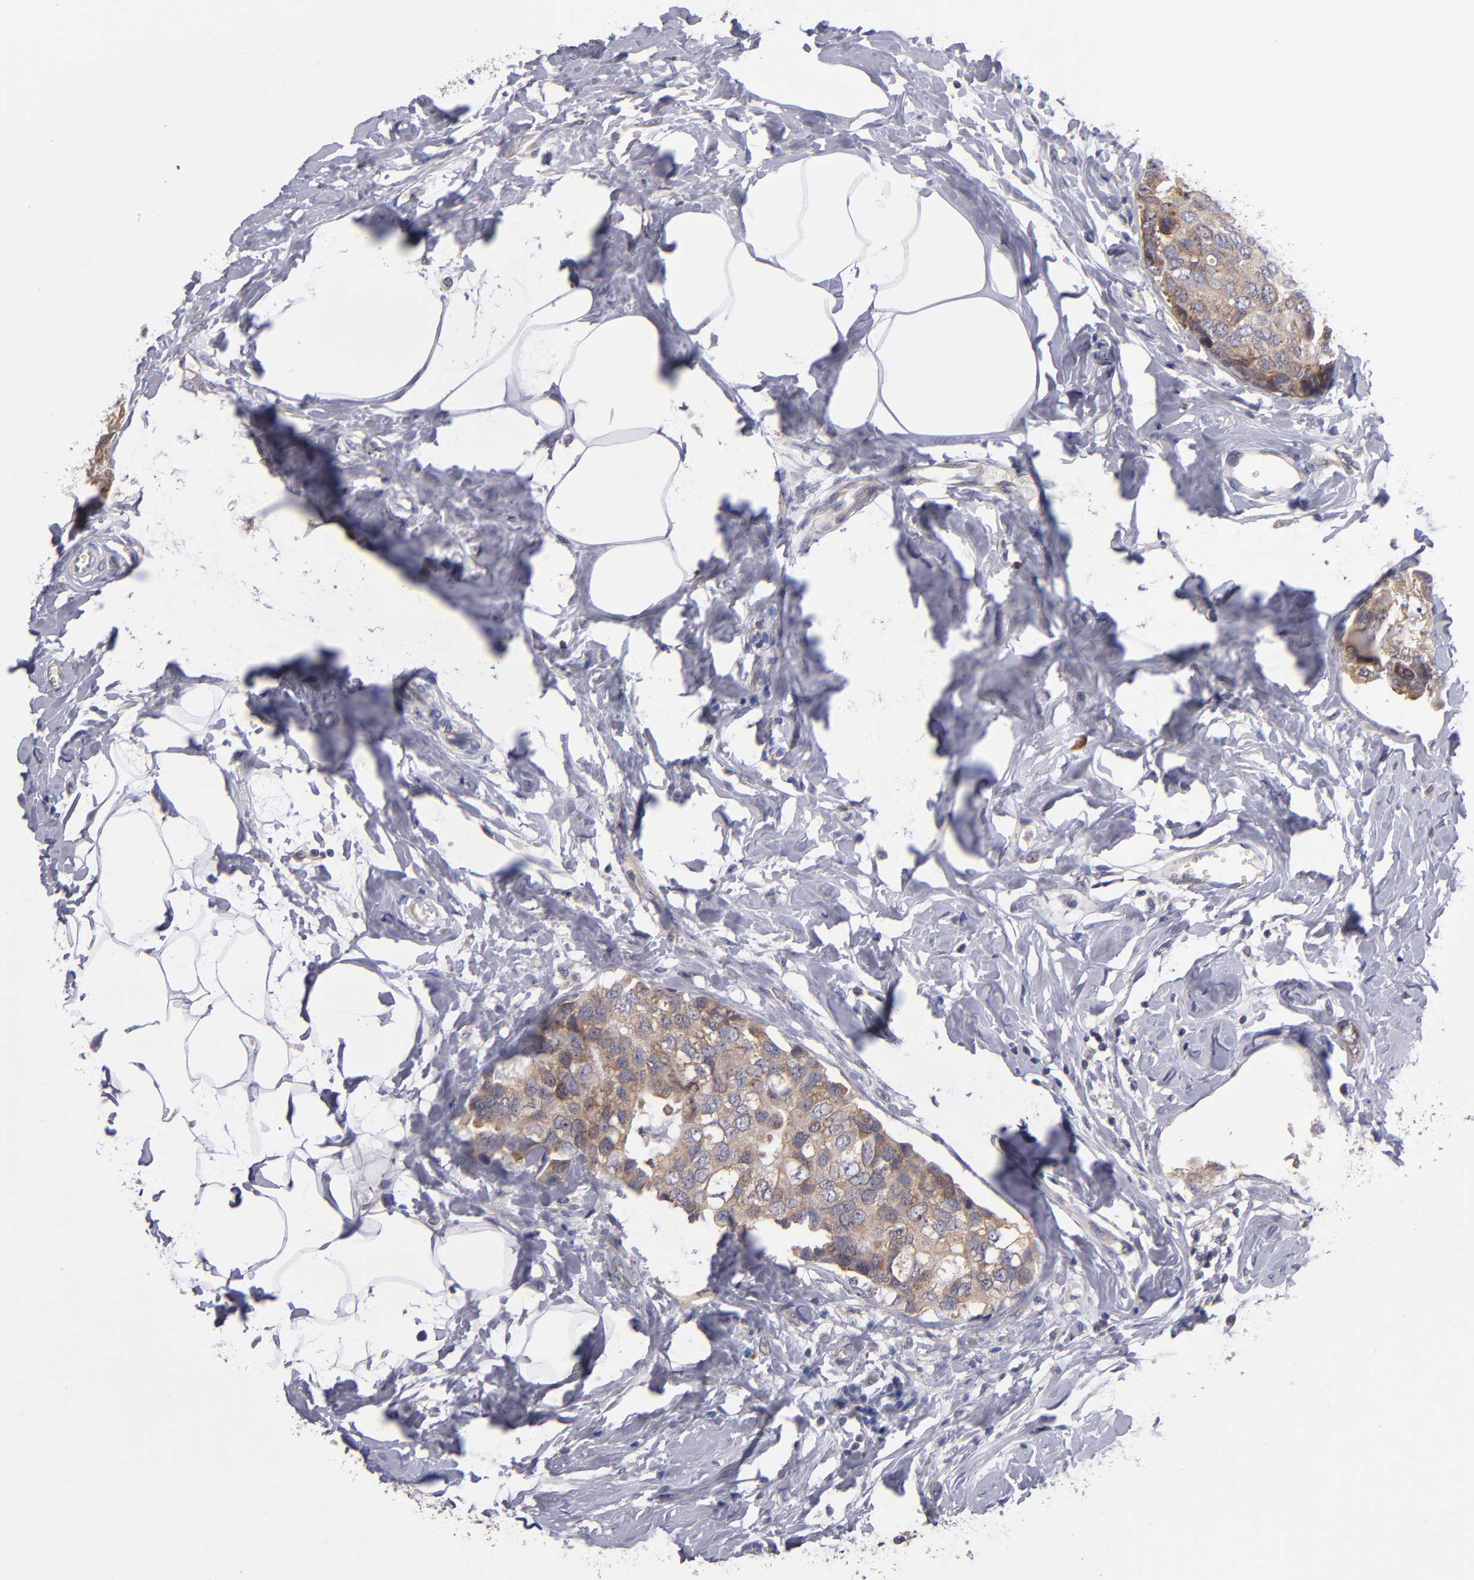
{"staining": {"intensity": "weak", "quantity": ">75%", "location": "cytoplasmic/membranous"}, "tissue": "breast cancer", "cell_type": "Tumor cells", "image_type": "cancer", "snomed": [{"axis": "morphology", "description": "Normal tissue, NOS"}, {"axis": "morphology", "description": "Duct carcinoma"}, {"axis": "topography", "description": "Breast"}], "caption": "A histopathology image of breast cancer stained for a protein displays weak cytoplasmic/membranous brown staining in tumor cells.", "gene": "EIF3L", "patient": {"sex": "female", "age": 50}}